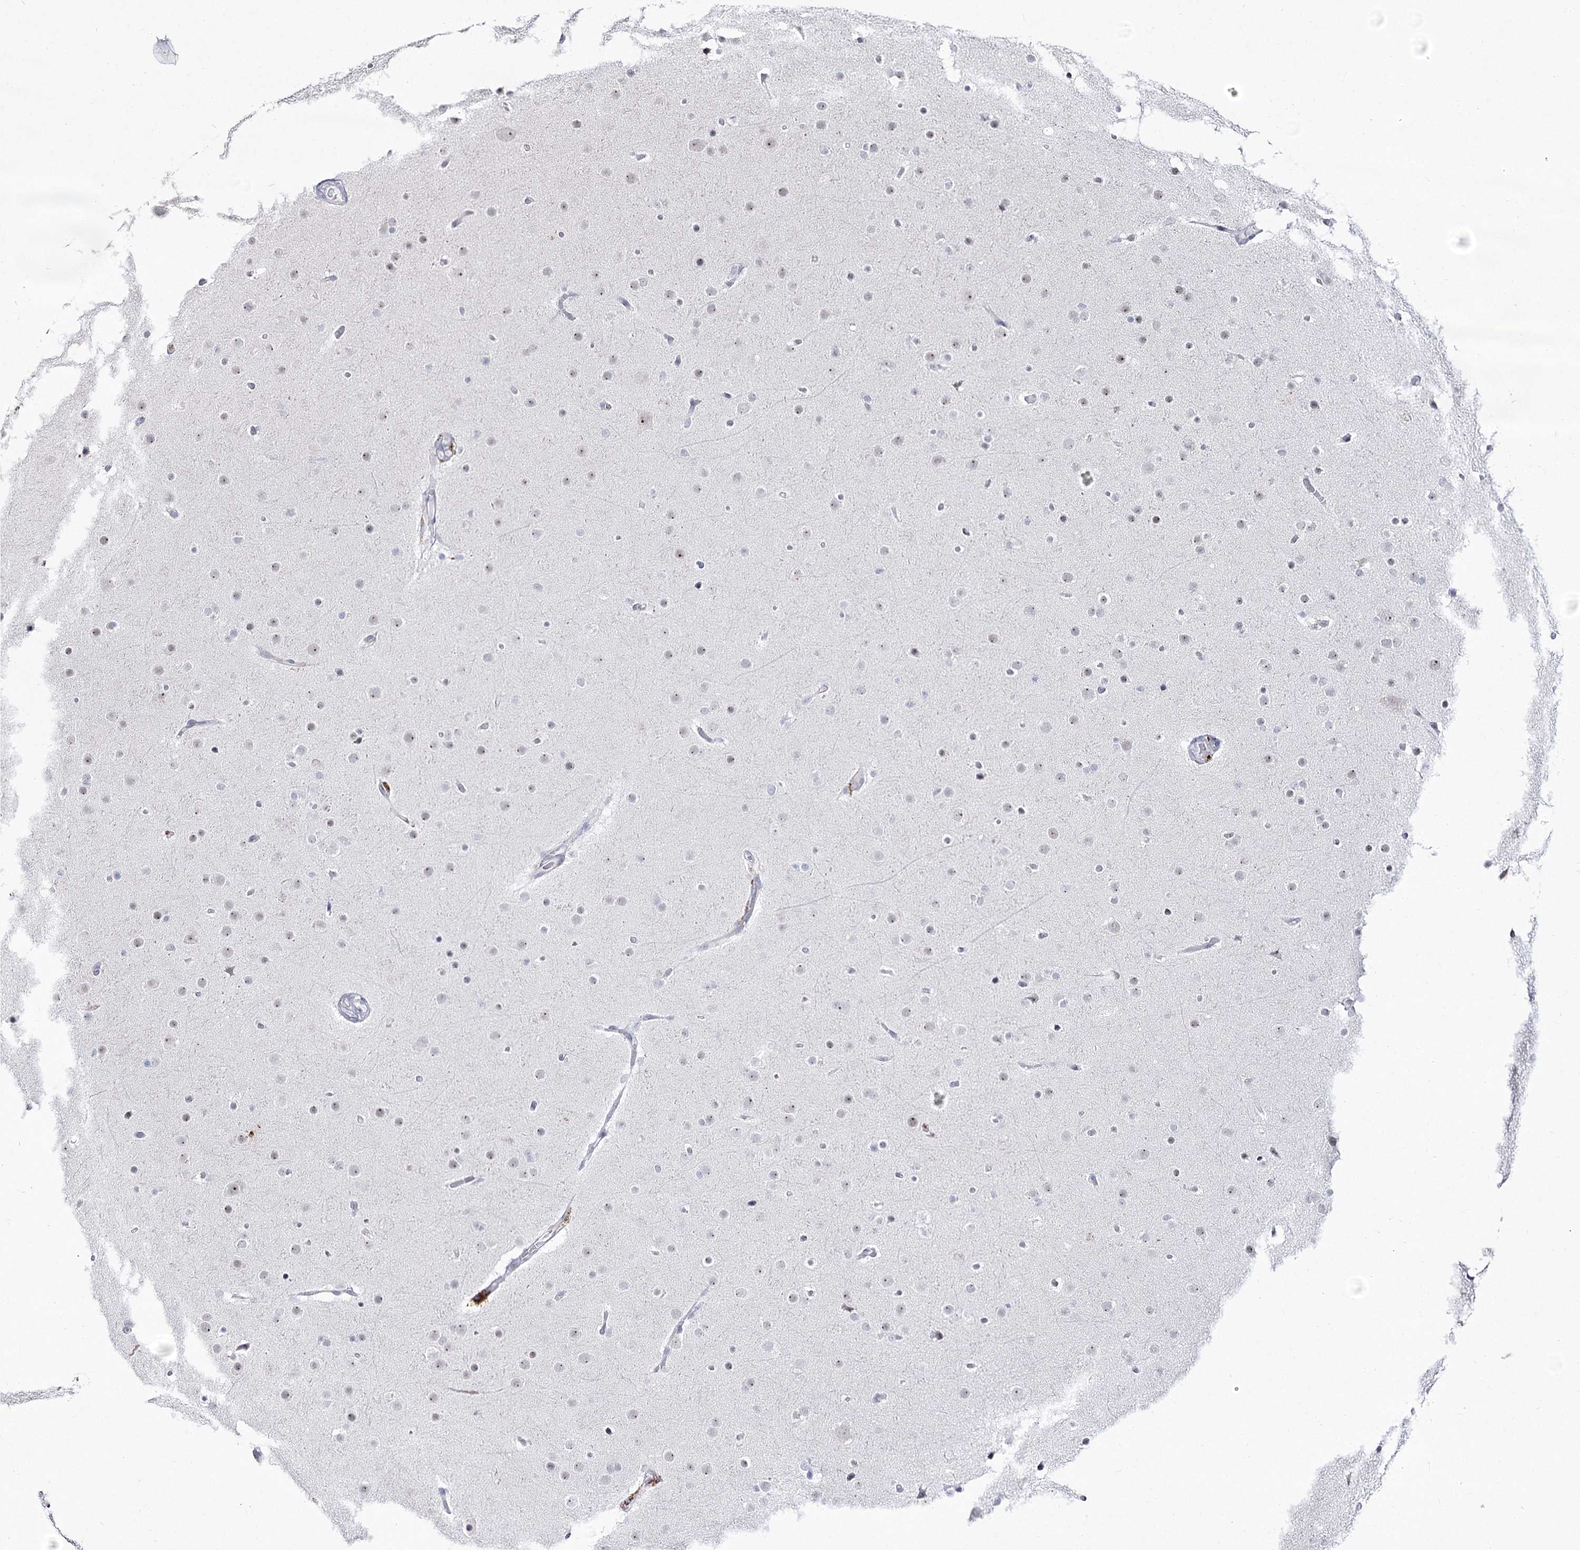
{"staining": {"intensity": "weak", "quantity": "25%-75%", "location": "nuclear"}, "tissue": "glioma", "cell_type": "Tumor cells", "image_type": "cancer", "snomed": [{"axis": "morphology", "description": "Glioma, malignant, High grade"}, {"axis": "topography", "description": "Cerebral cortex"}], "caption": "Weak nuclear staining for a protein is identified in about 25%-75% of tumor cells of malignant high-grade glioma using IHC.", "gene": "DDX50", "patient": {"sex": "female", "age": 36}}